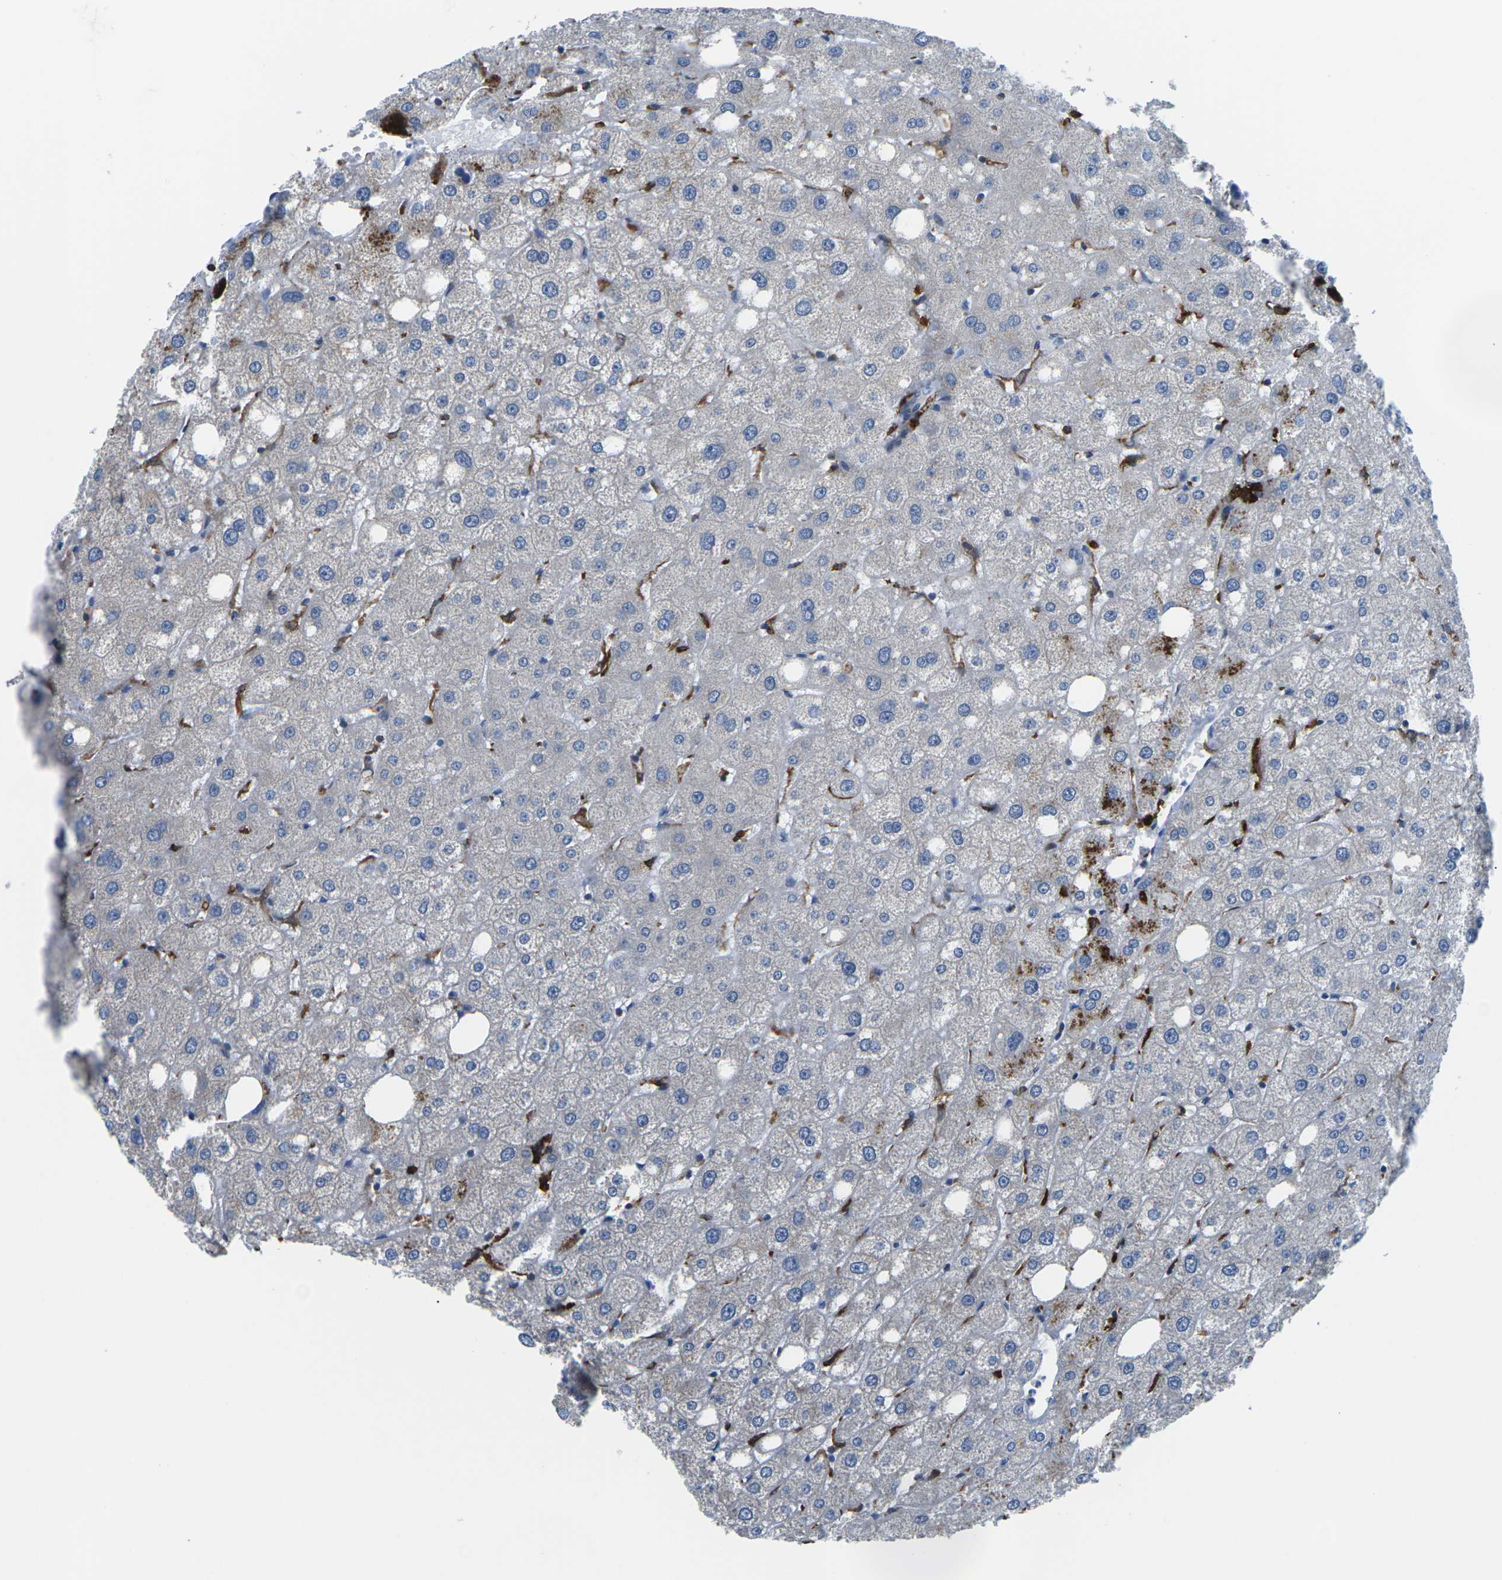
{"staining": {"intensity": "negative", "quantity": "none", "location": "none"}, "tissue": "liver", "cell_type": "Cholangiocytes", "image_type": "normal", "snomed": [{"axis": "morphology", "description": "Normal tissue, NOS"}, {"axis": "topography", "description": "Liver"}], "caption": "This is an immunohistochemistry micrograph of benign liver. There is no positivity in cholangiocytes.", "gene": "PTPN1", "patient": {"sex": "male", "age": 73}}